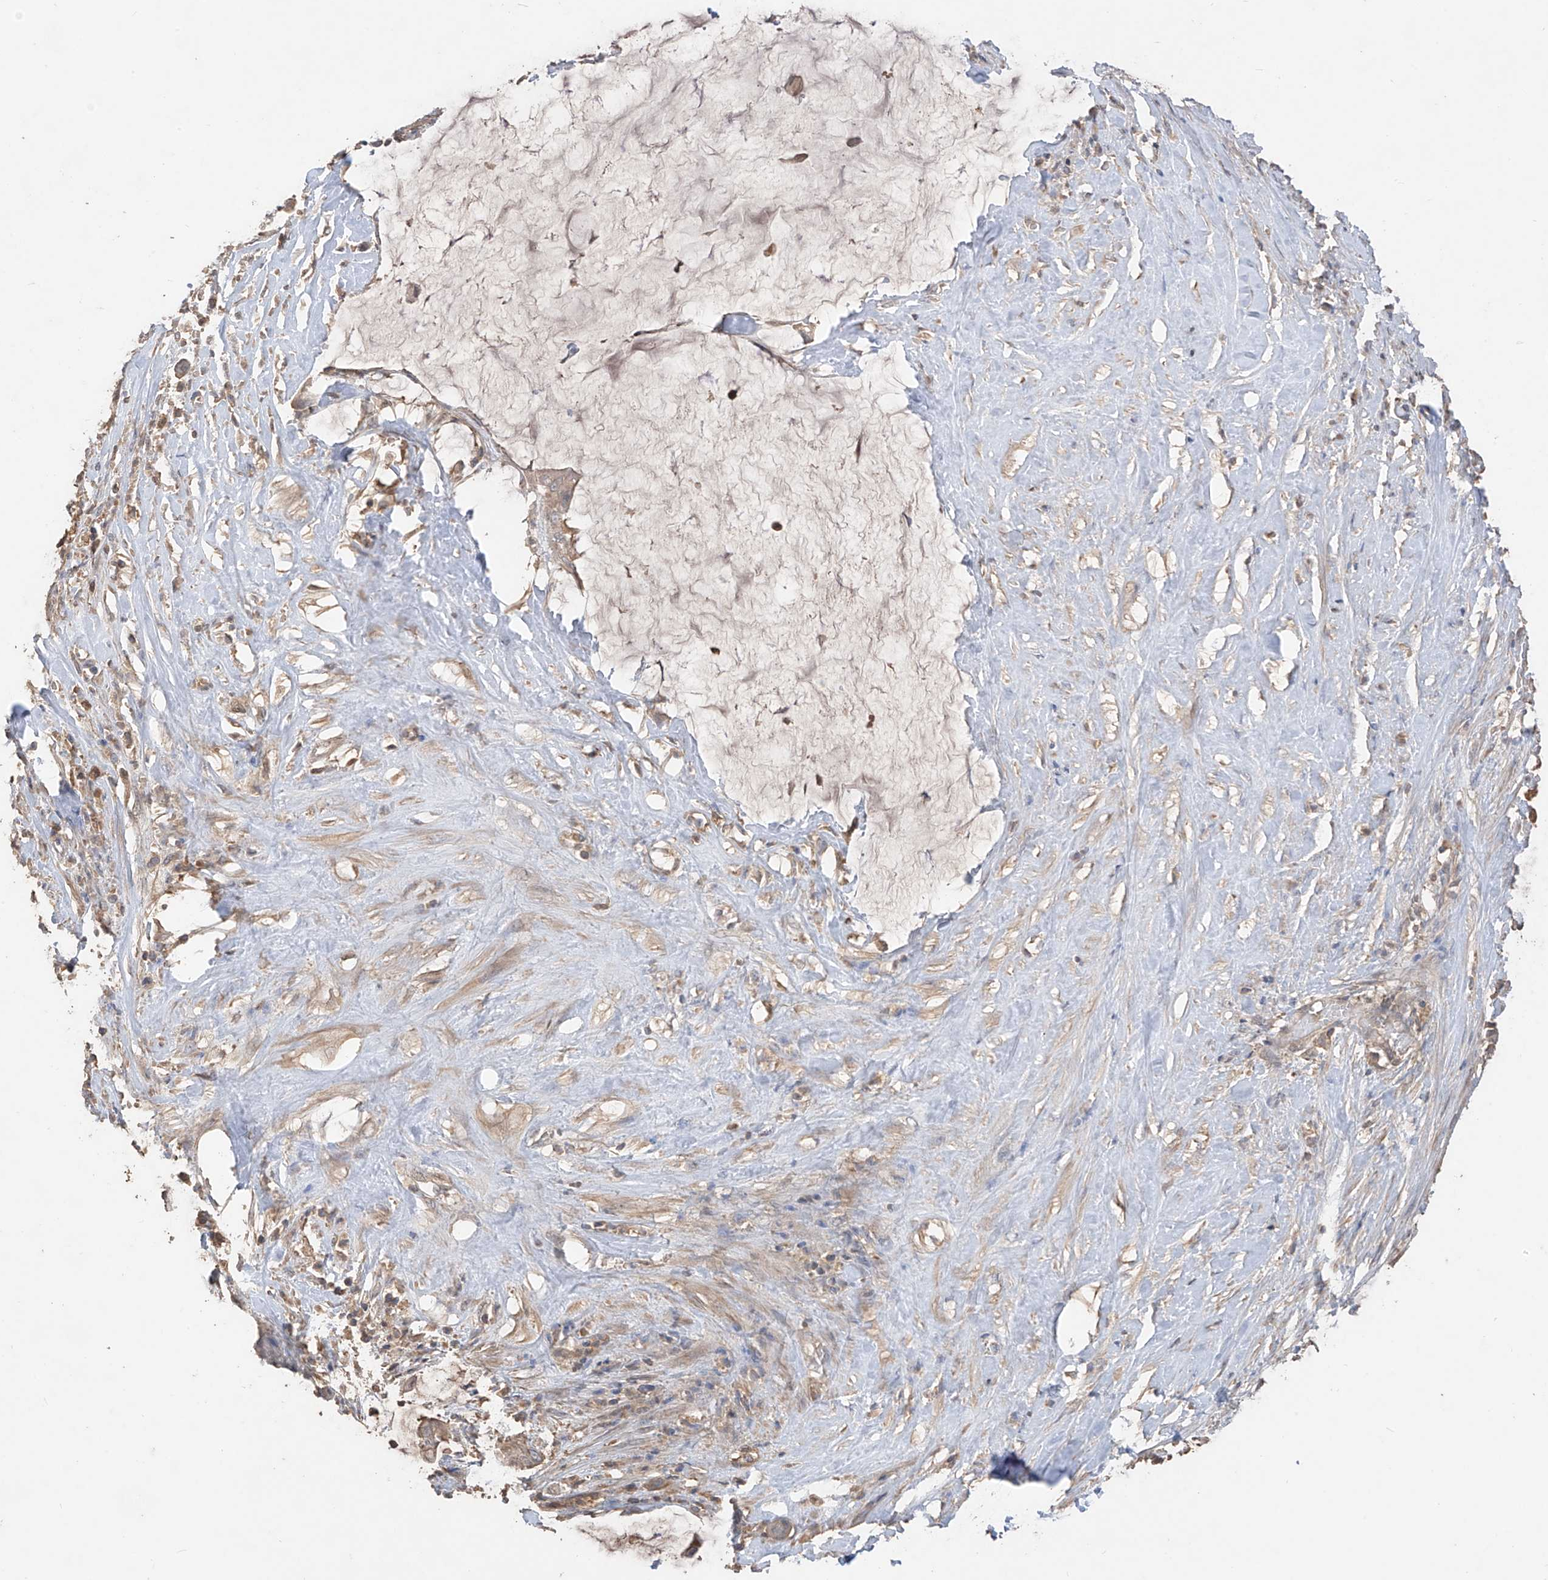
{"staining": {"intensity": "weak", "quantity": ">75%", "location": "cytoplasmic/membranous"}, "tissue": "pancreatic cancer", "cell_type": "Tumor cells", "image_type": "cancer", "snomed": [{"axis": "morphology", "description": "Adenocarcinoma, NOS"}, {"axis": "topography", "description": "Pancreas"}], "caption": "Weak cytoplasmic/membranous positivity is appreciated in approximately >75% of tumor cells in pancreatic adenocarcinoma.", "gene": "CACNA2D4", "patient": {"sex": "male", "age": 41}}